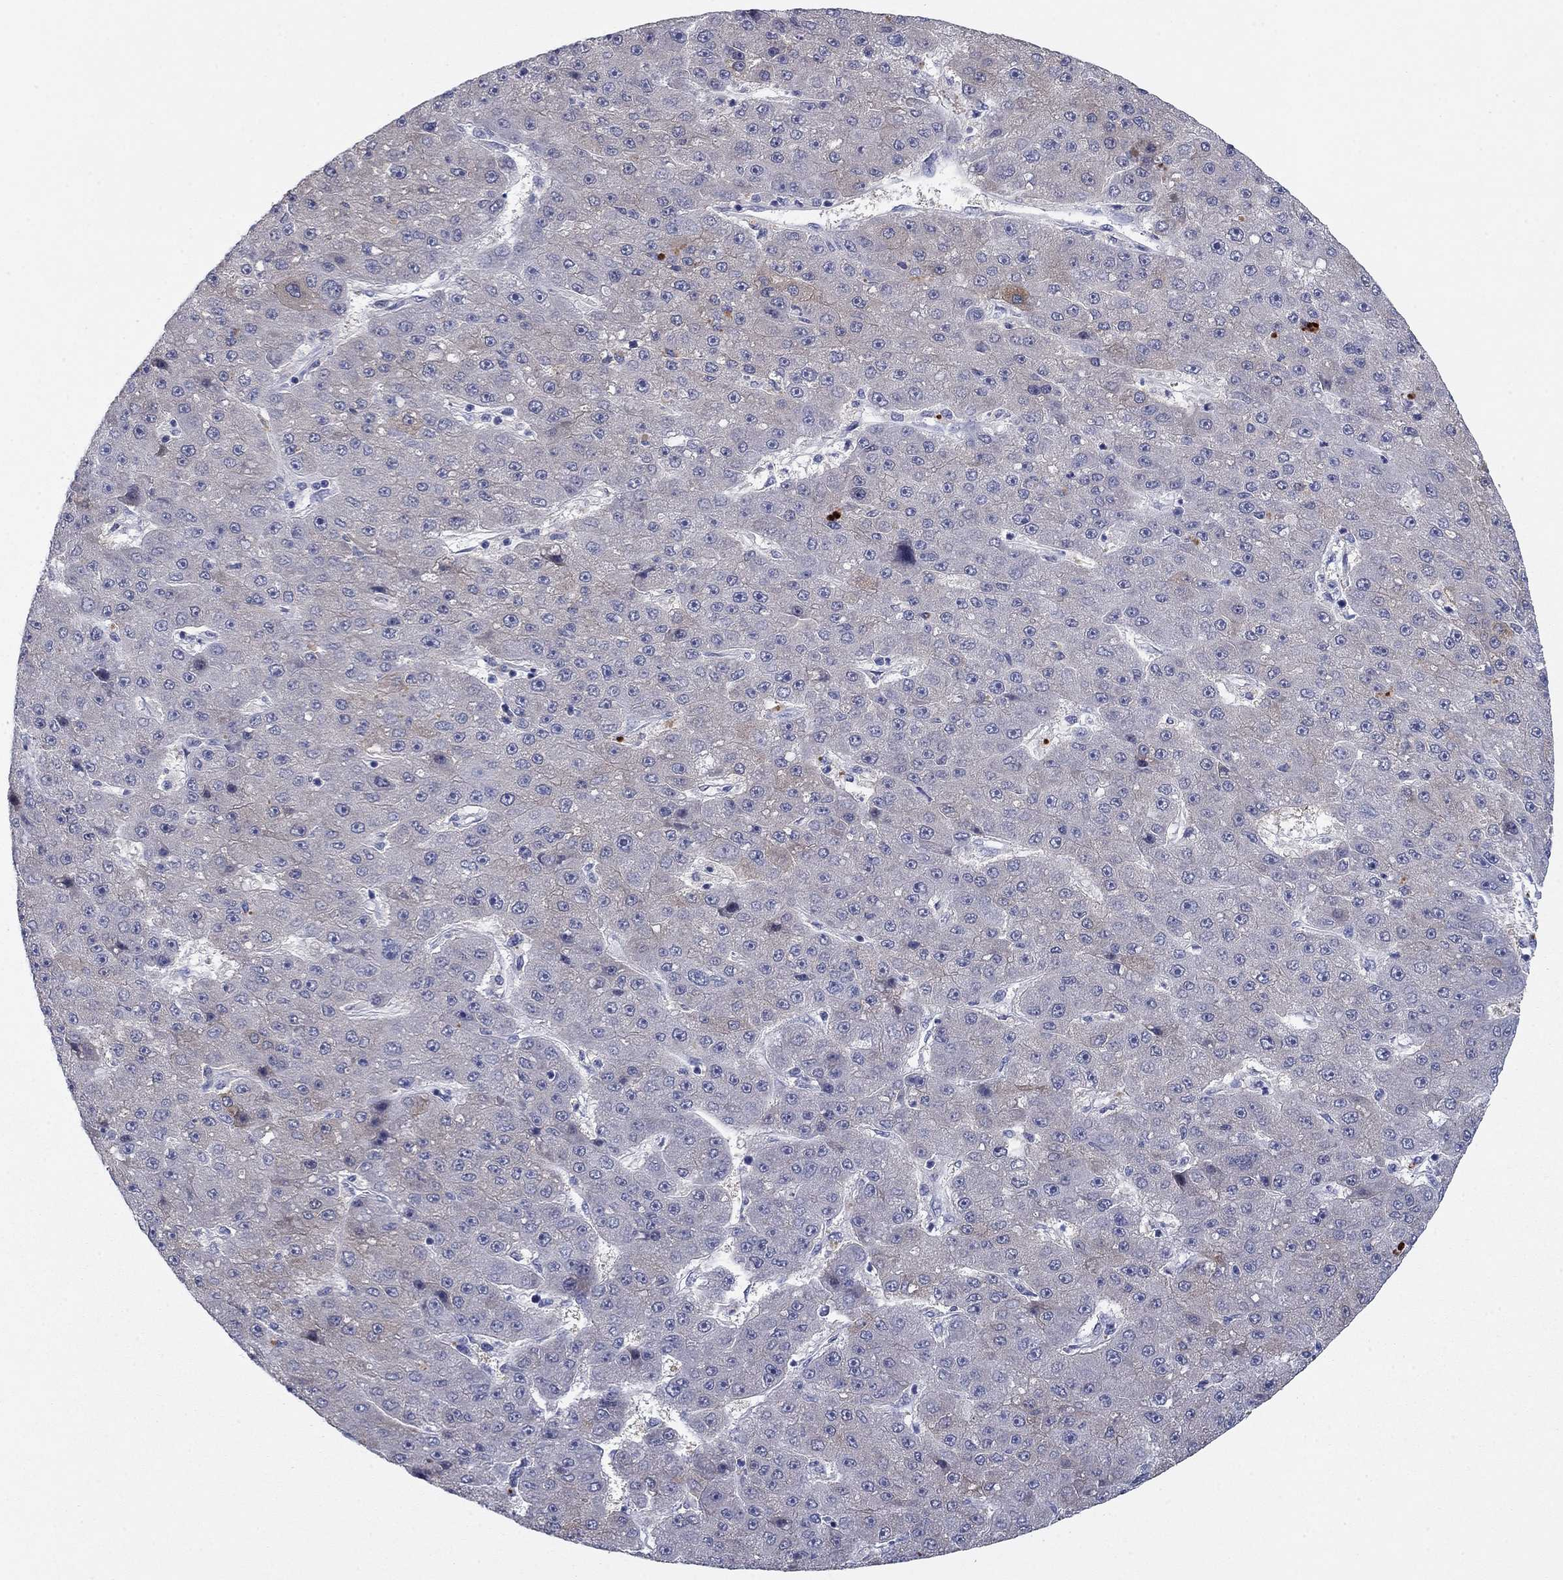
{"staining": {"intensity": "weak", "quantity": "25%-75%", "location": "cytoplasmic/membranous"}, "tissue": "liver cancer", "cell_type": "Tumor cells", "image_type": "cancer", "snomed": [{"axis": "morphology", "description": "Carcinoma, Hepatocellular, NOS"}, {"axis": "topography", "description": "Liver"}], "caption": "Liver cancer tissue shows weak cytoplasmic/membranous positivity in approximately 25%-75% of tumor cells", "gene": "CNTNAP4", "patient": {"sex": "male", "age": 67}}